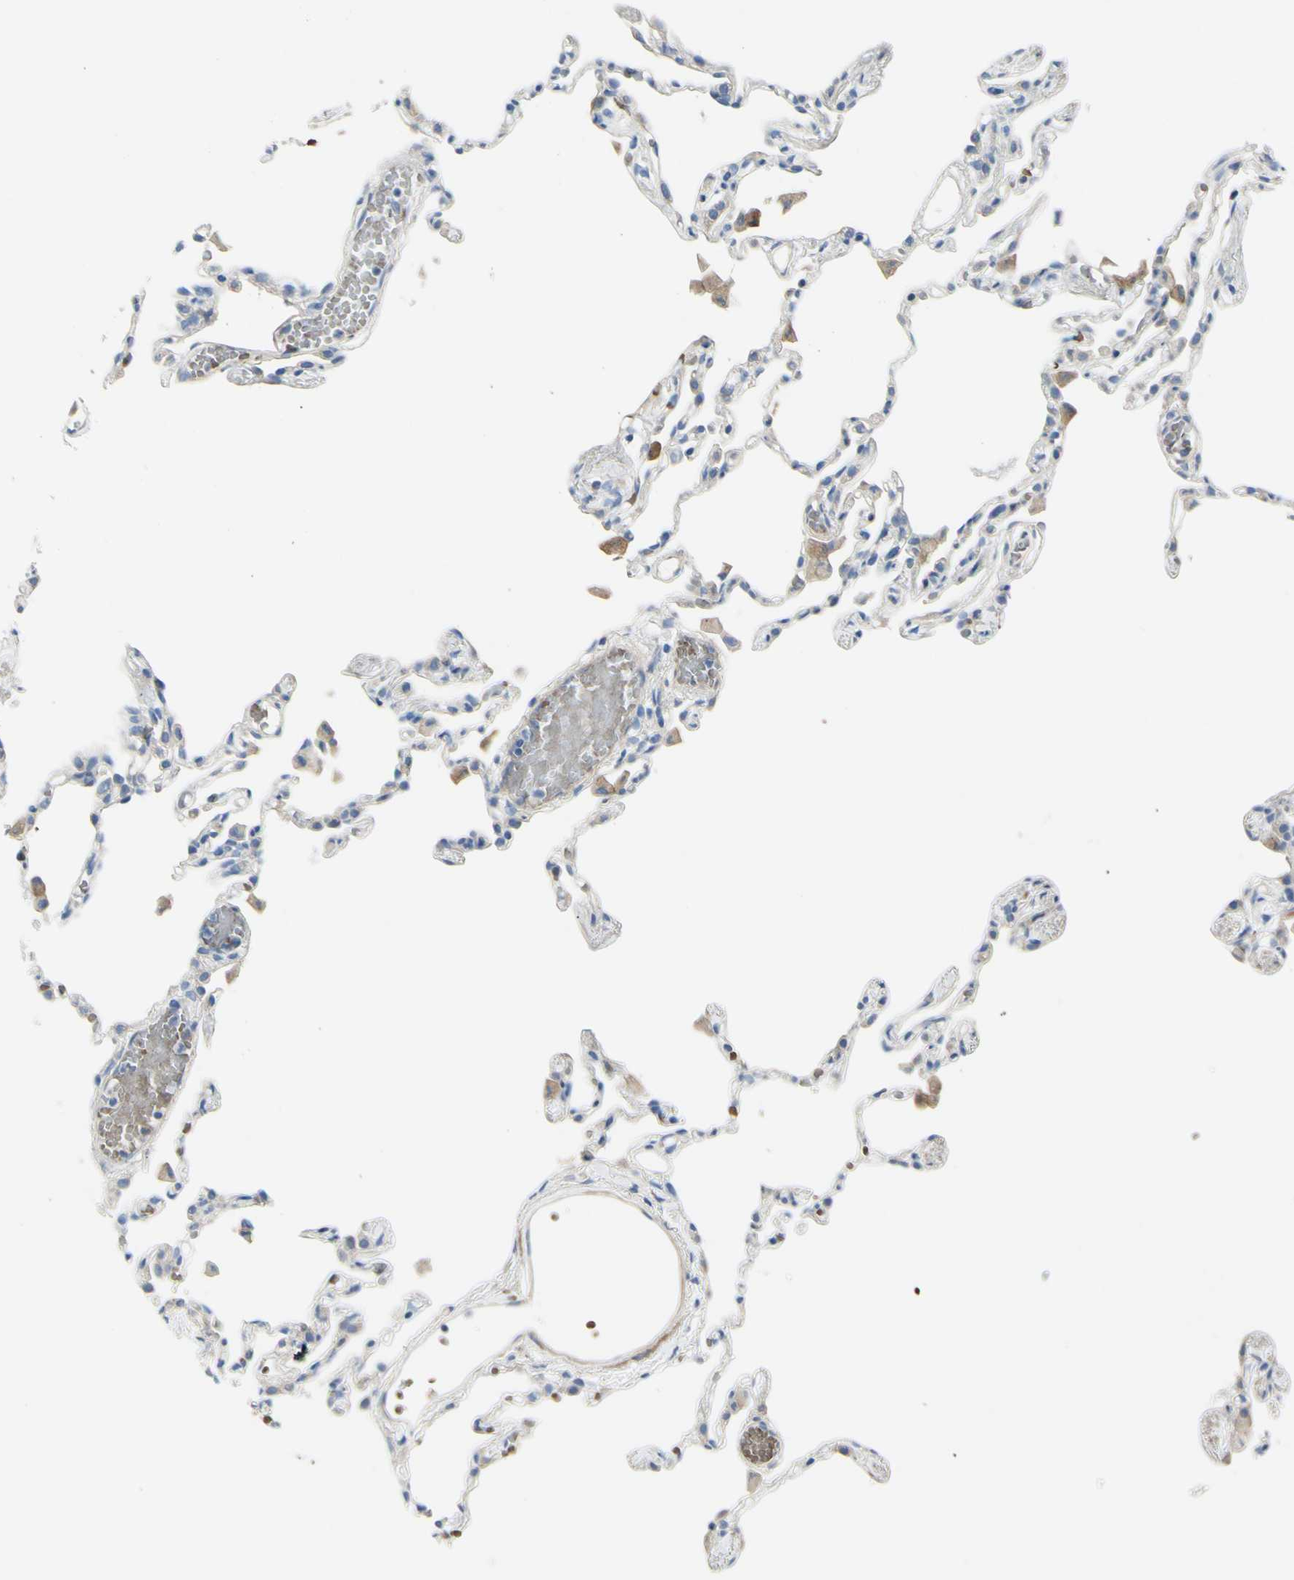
{"staining": {"intensity": "negative", "quantity": "none", "location": "none"}, "tissue": "lung", "cell_type": "Alveolar cells", "image_type": "normal", "snomed": [{"axis": "morphology", "description": "Normal tissue, NOS"}, {"axis": "topography", "description": "Lung"}], "caption": "An immunohistochemistry image of benign lung is shown. There is no staining in alveolar cells of lung.", "gene": "NCBP2L", "patient": {"sex": "female", "age": 49}}